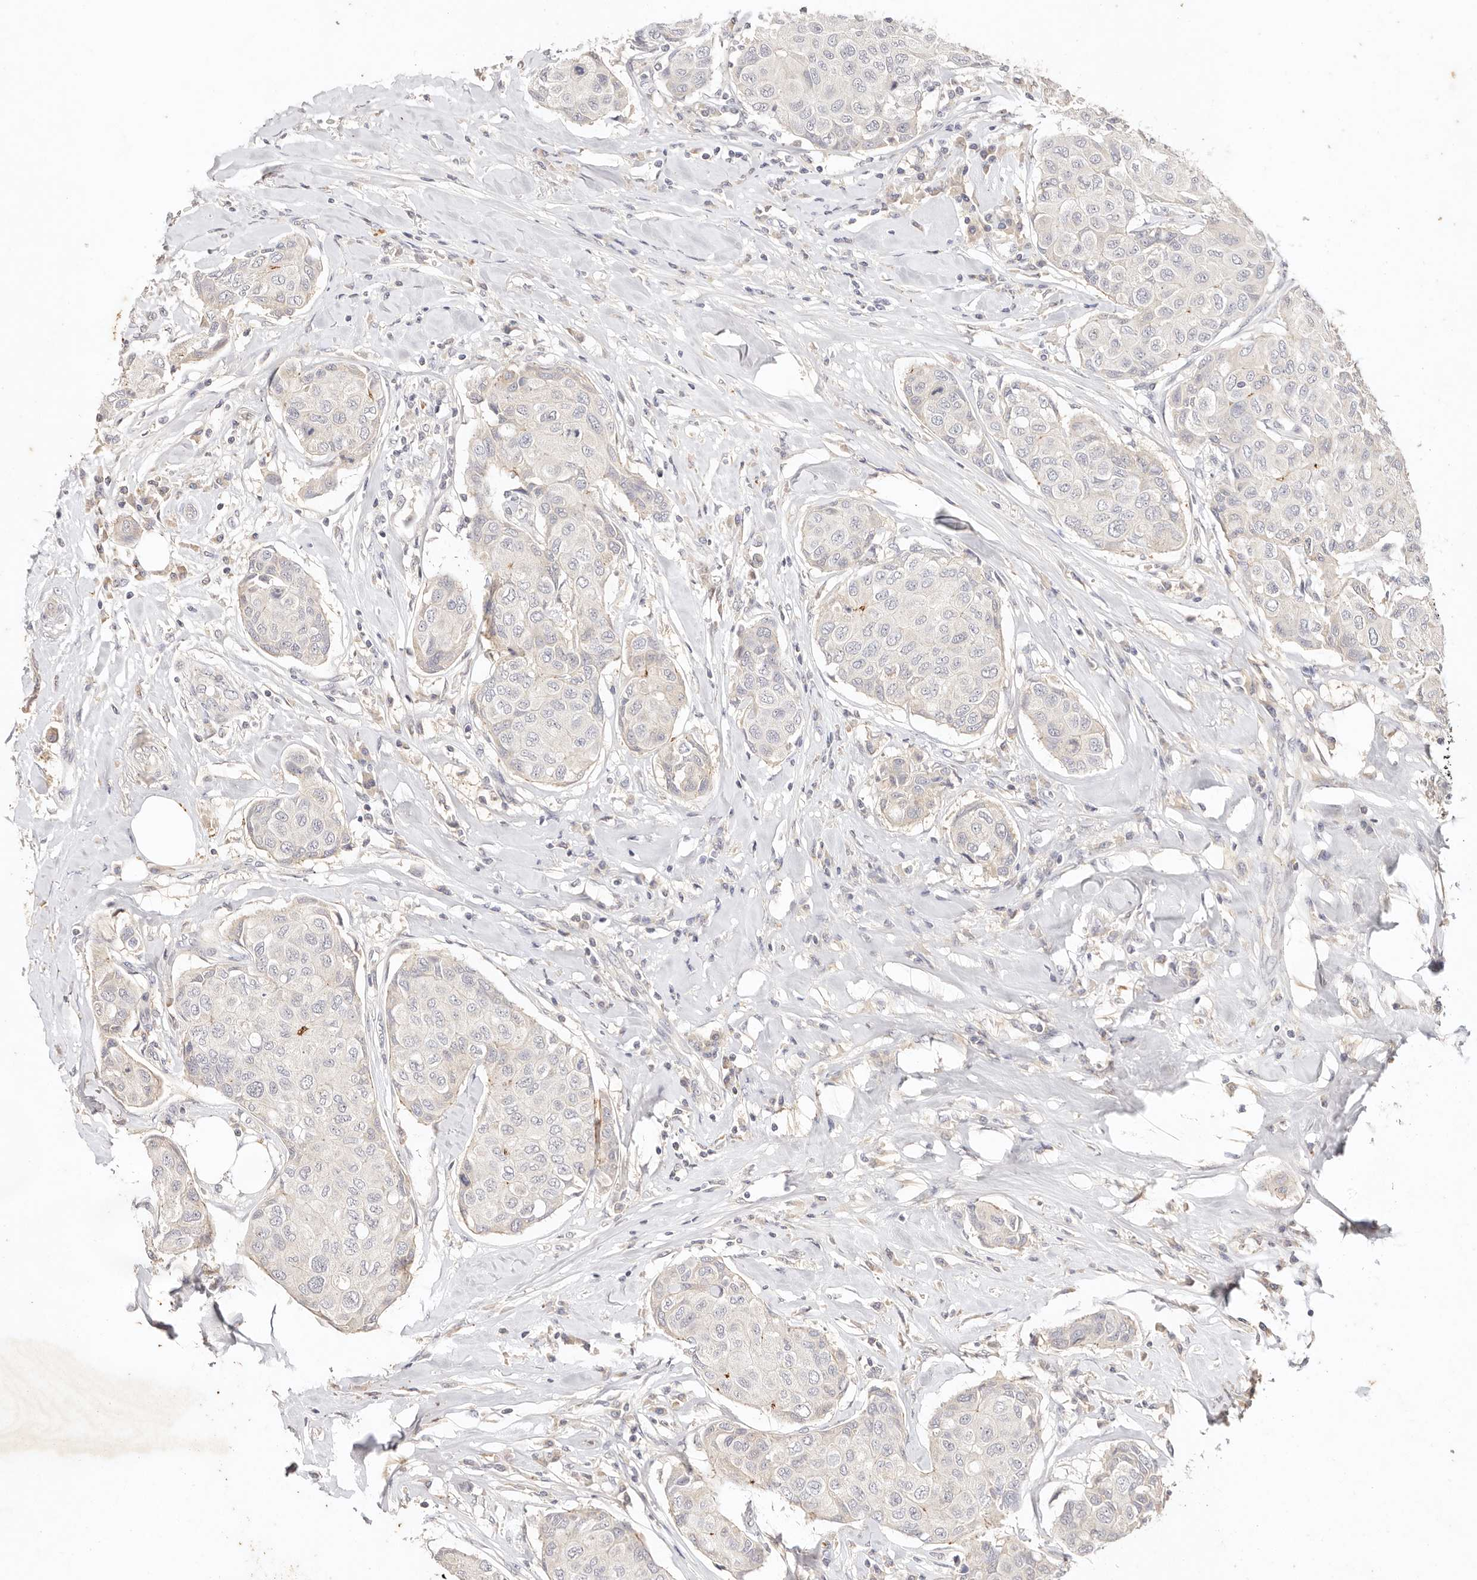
{"staining": {"intensity": "negative", "quantity": "none", "location": "none"}, "tissue": "breast cancer", "cell_type": "Tumor cells", "image_type": "cancer", "snomed": [{"axis": "morphology", "description": "Duct carcinoma"}, {"axis": "topography", "description": "Breast"}], "caption": "Breast invasive ductal carcinoma was stained to show a protein in brown. There is no significant expression in tumor cells. (DAB immunohistochemistry (IHC), high magnification).", "gene": "CXADR", "patient": {"sex": "female", "age": 80}}